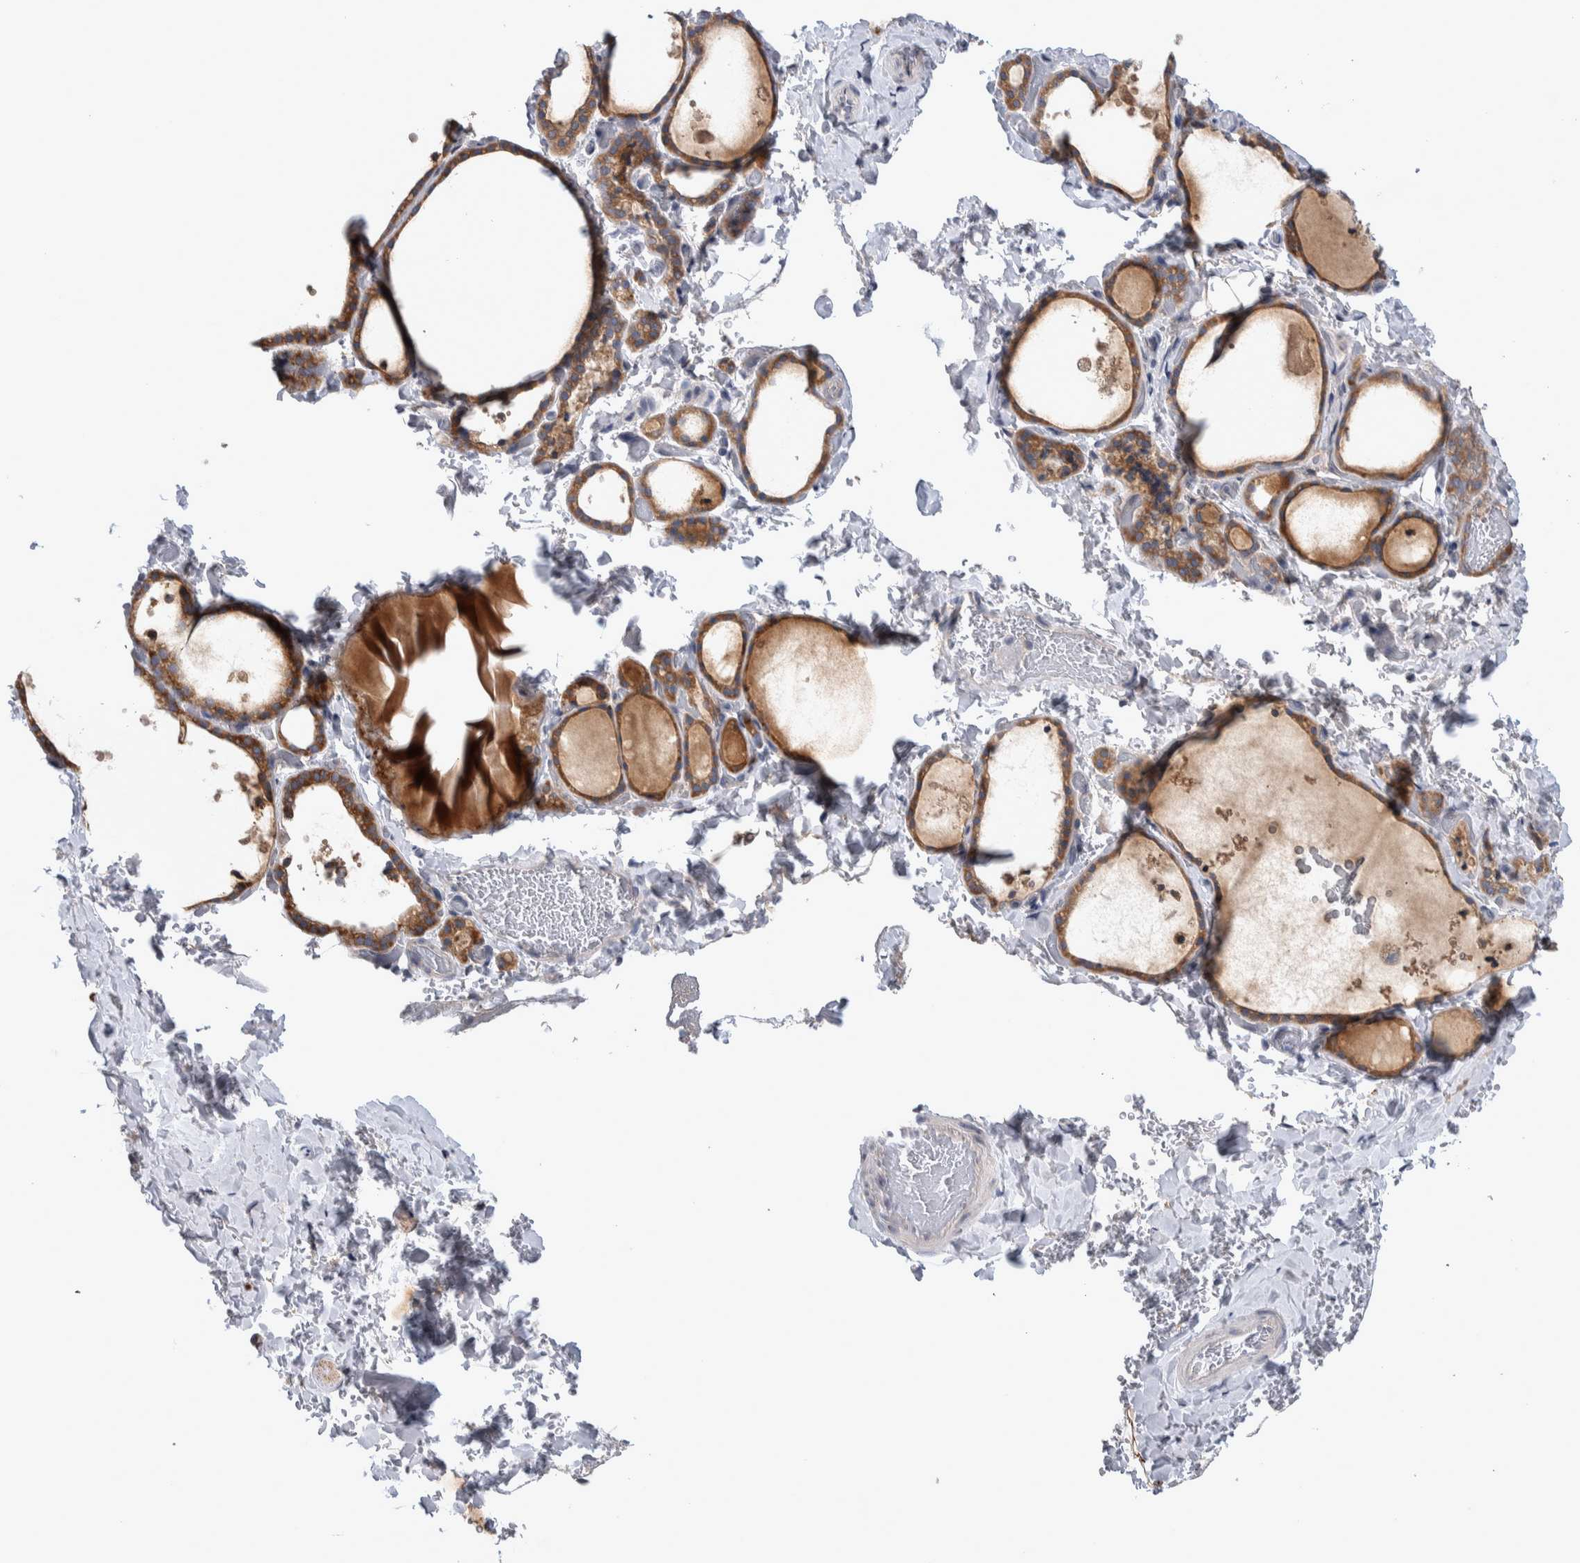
{"staining": {"intensity": "moderate", "quantity": ">75%", "location": "cytoplasmic/membranous"}, "tissue": "thyroid gland", "cell_type": "Glandular cells", "image_type": "normal", "snomed": [{"axis": "morphology", "description": "Normal tissue, NOS"}, {"axis": "topography", "description": "Thyroid gland"}], "caption": "Brown immunohistochemical staining in unremarkable human thyroid gland reveals moderate cytoplasmic/membranous expression in about >75% of glandular cells.", "gene": "IBTK", "patient": {"sex": "female", "age": 44}}